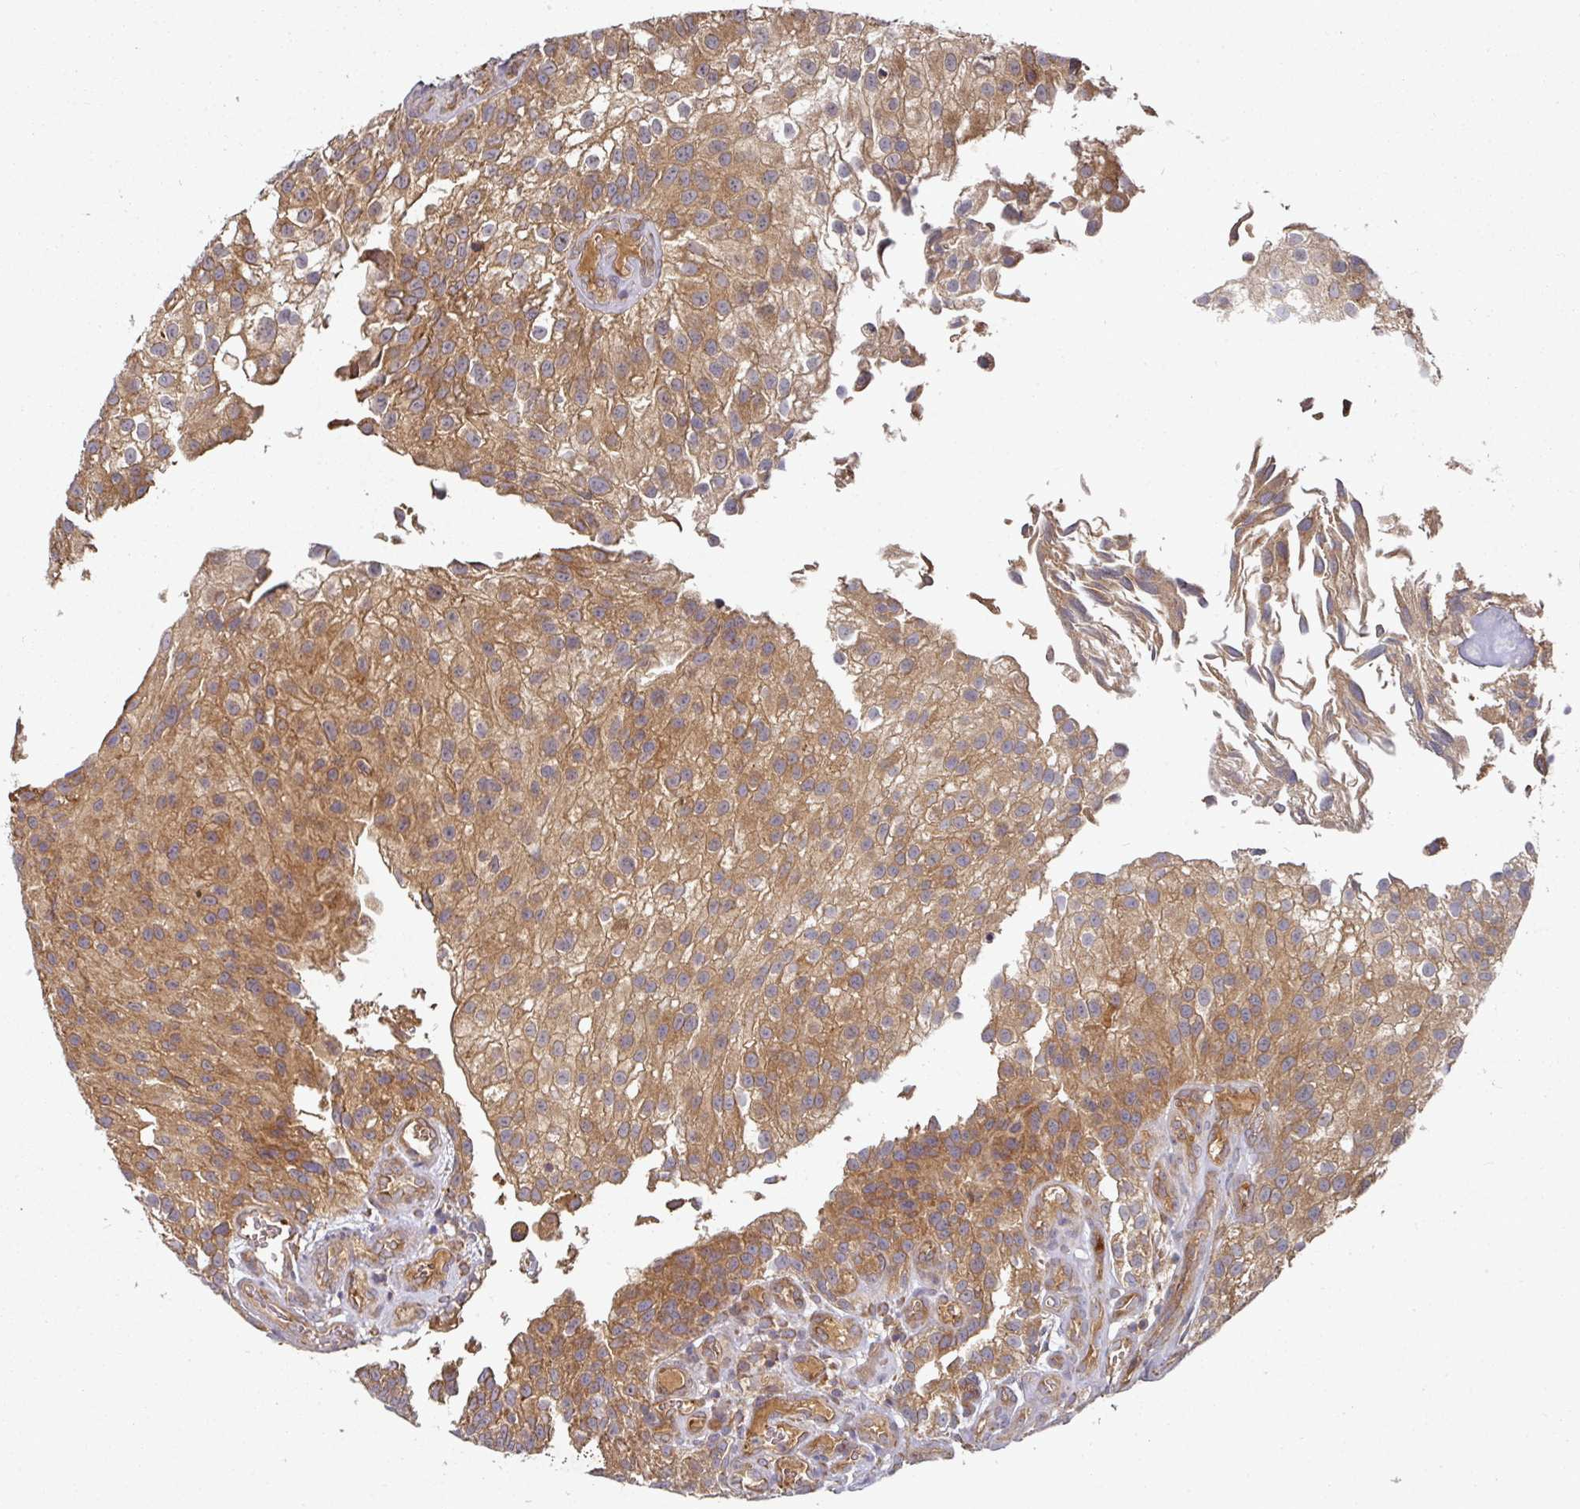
{"staining": {"intensity": "moderate", "quantity": ">75%", "location": "cytoplasmic/membranous"}, "tissue": "urothelial cancer", "cell_type": "Tumor cells", "image_type": "cancer", "snomed": [{"axis": "morphology", "description": "Urothelial carcinoma, NOS"}, {"axis": "topography", "description": "Urinary bladder"}], "caption": "Brown immunohistochemical staining in human transitional cell carcinoma shows moderate cytoplasmic/membranous positivity in about >75% of tumor cells.", "gene": "CEP95", "patient": {"sex": "male", "age": 87}}